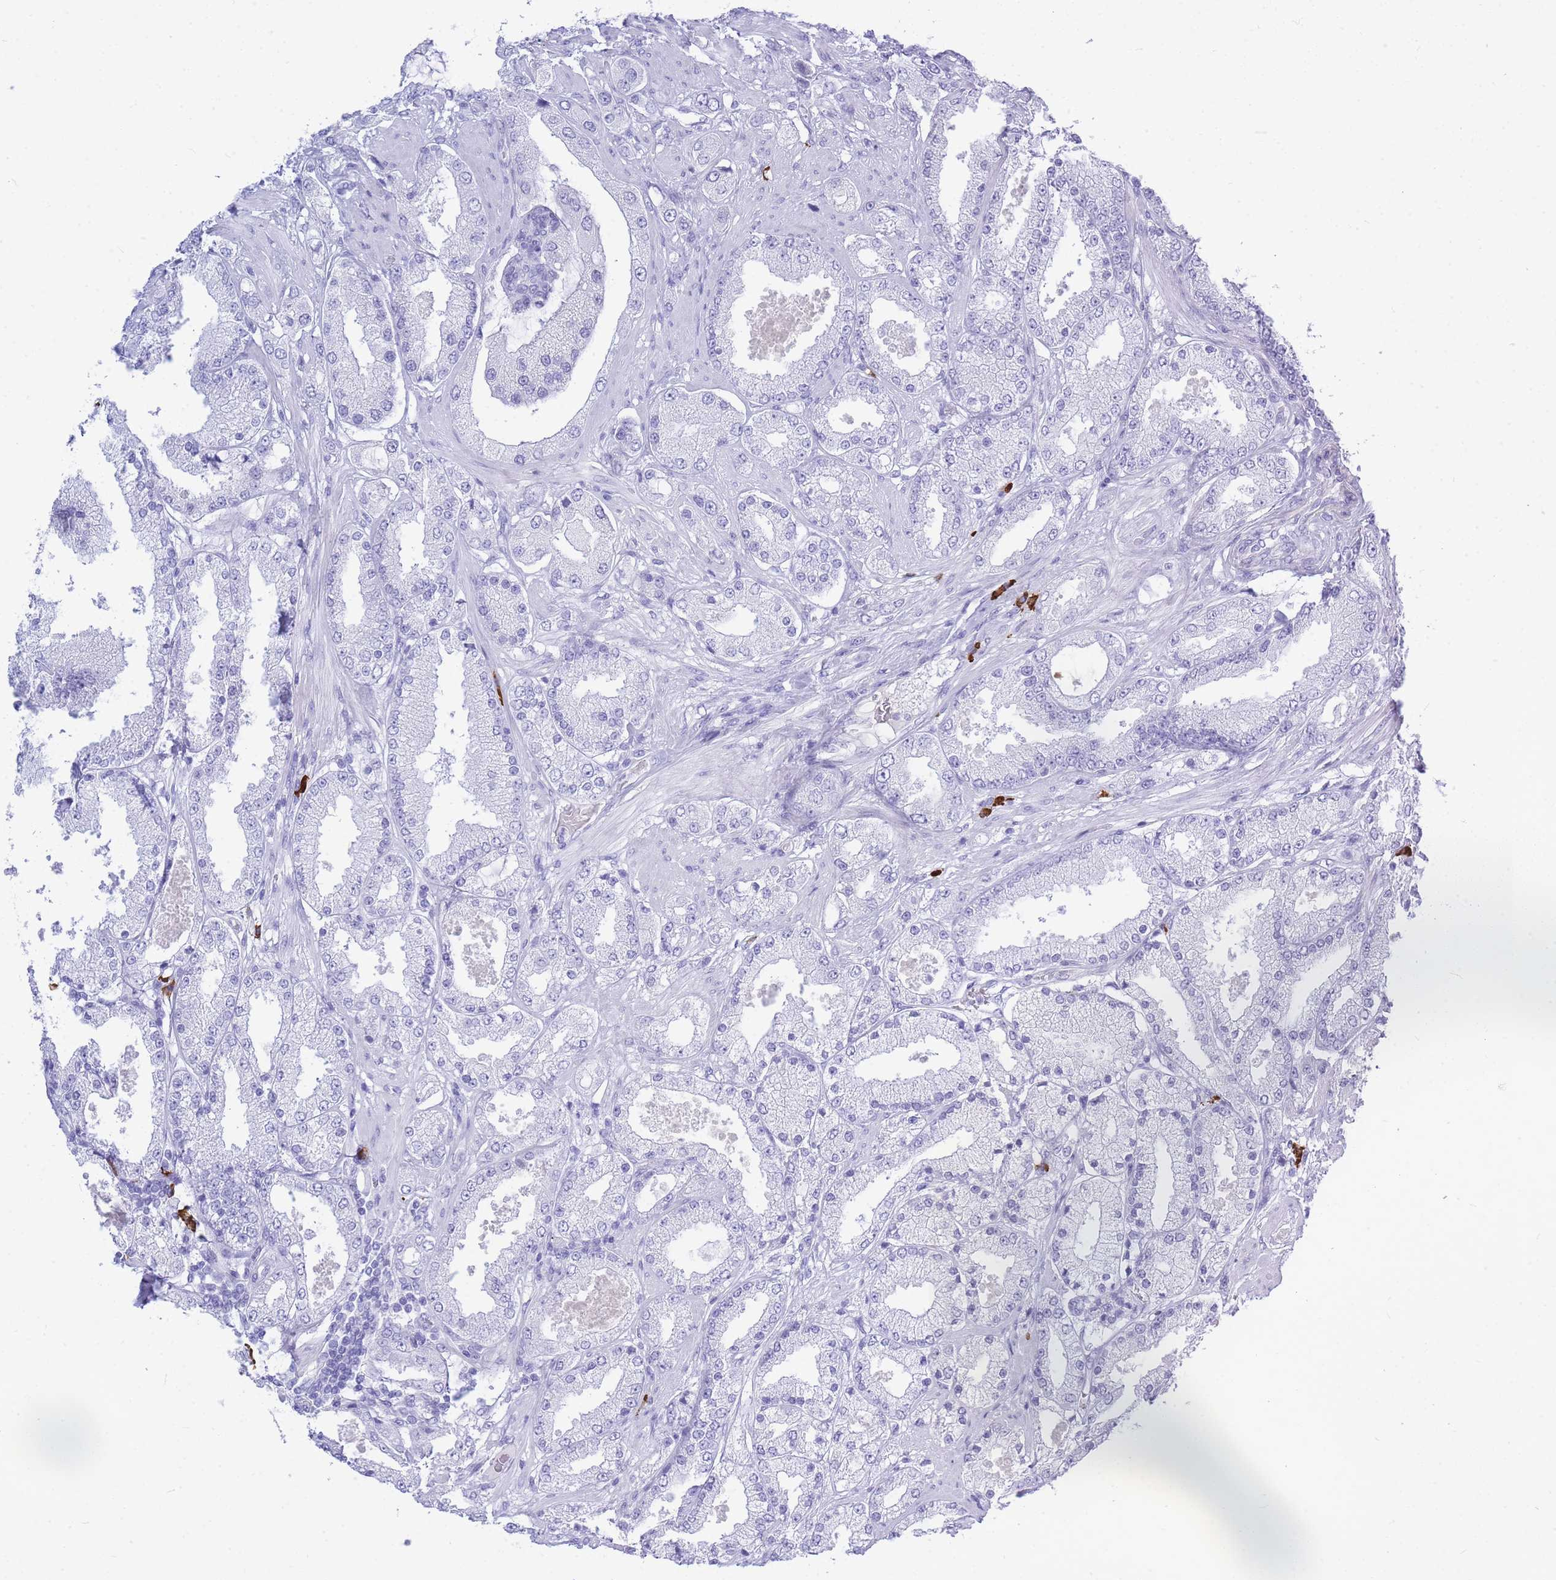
{"staining": {"intensity": "negative", "quantity": "none", "location": "none"}, "tissue": "prostate cancer", "cell_type": "Tumor cells", "image_type": "cancer", "snomed": [{"axis": "morphology", "description": "Adenocarcinoma, High grade"}, {"axis": "topography", "description": "Prostate"}], "caption": "IHC histopathology image of prostate adenocarcinoma (high-grade) stained for a protein (brown), which displays no positivity in tumor cells. (DAB (3,3'-diaminobenzidine) immunohistochemistry with hematoxylin counter stain).", "gene": "ZFP62", "patient": {"sex": "male", "age": 68}}